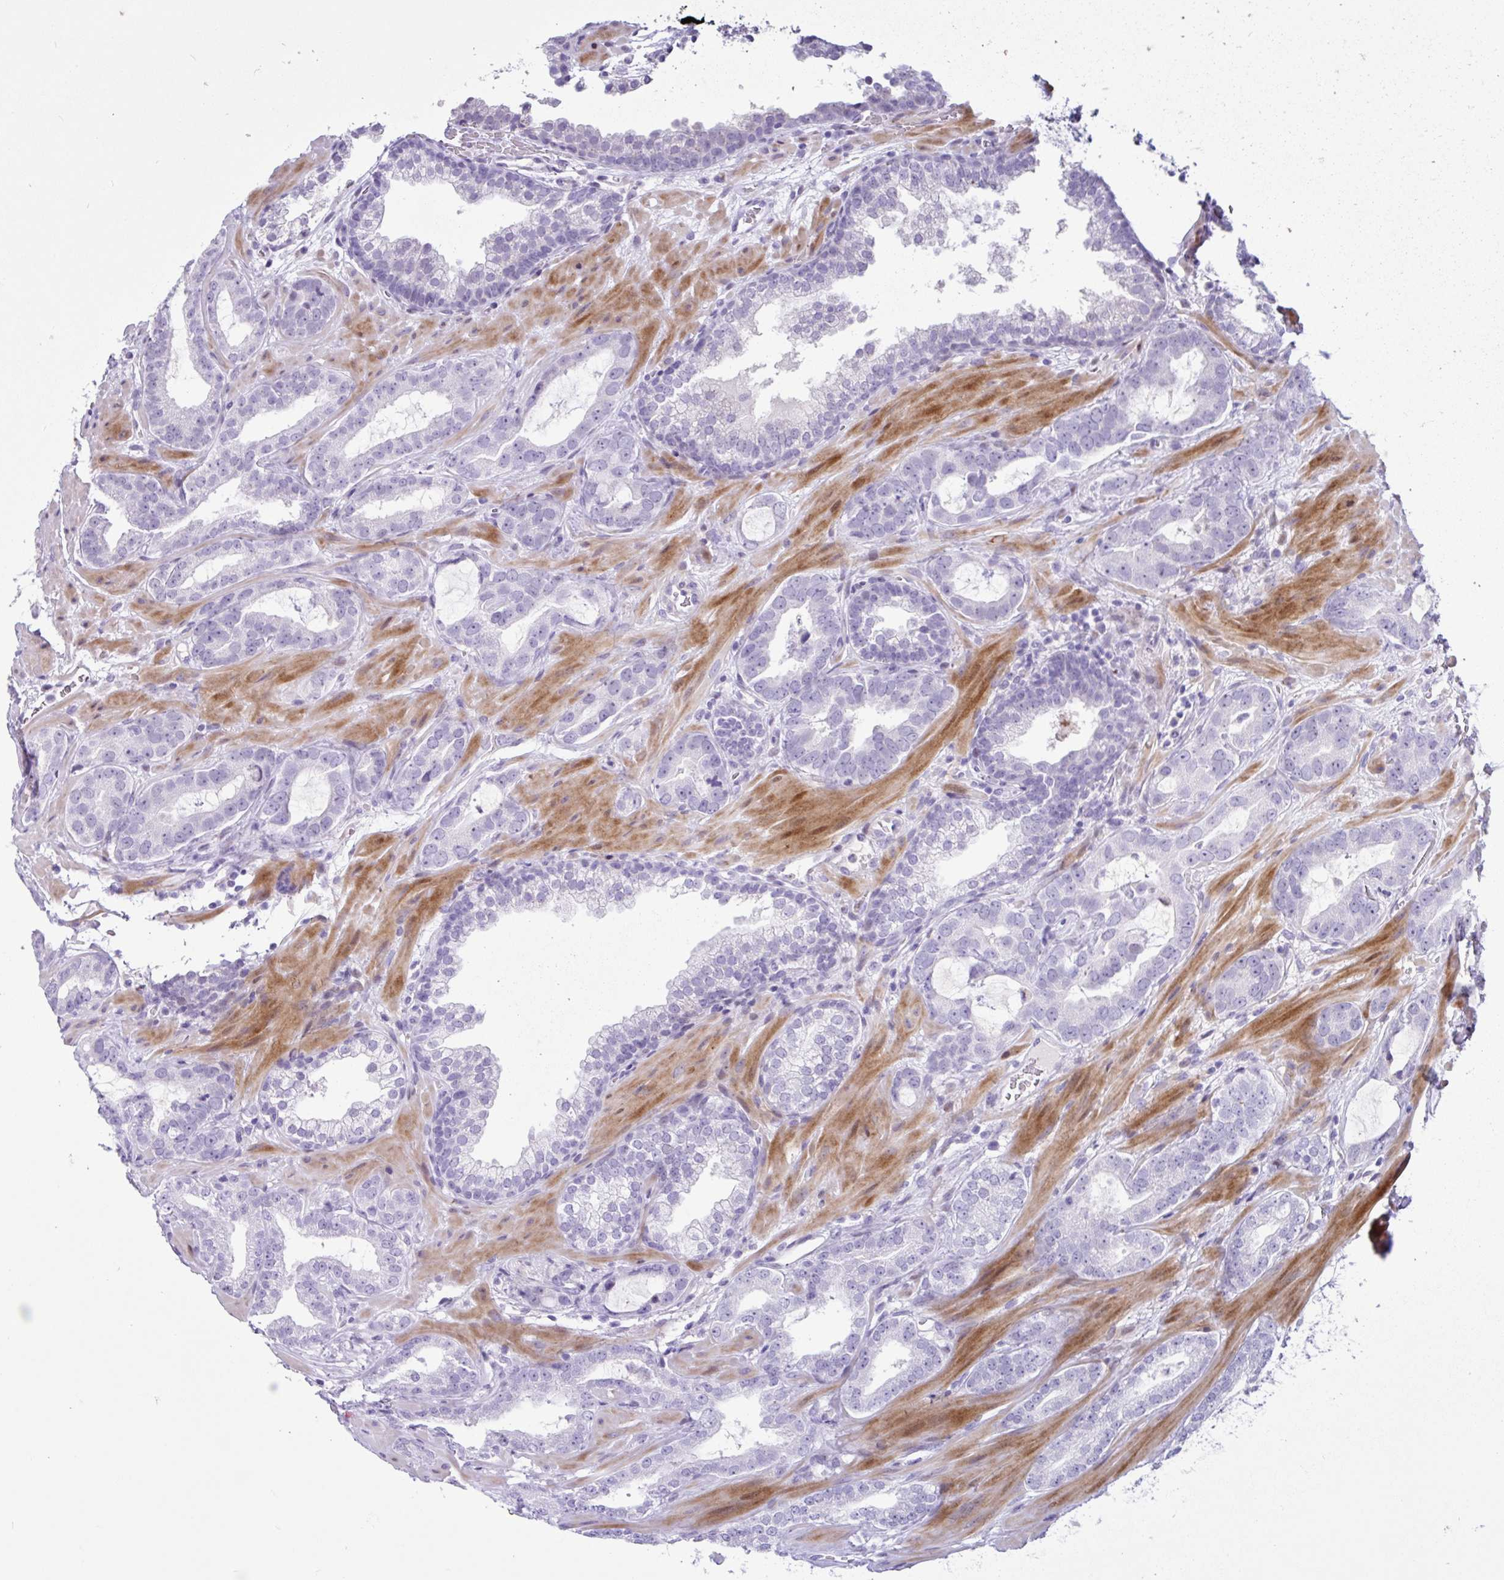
{"staining": {"intensity": "moderate", "quantity": "<25%", "location": "cytoplasmic/membranous"}, "tissue": "prostate cancer", "cell_type": "Tumor cells", "image_type": "cancer", "snomed": [{"axis": "morphology", "description": "Adenocarcinoma, Low grade"}, {"axis": "topography", "description": "Prostate"}], "caption": "High-power microscopy captured an immunohistochemistry (IHC) image of prostate cancer, revealing moderate cytoplasmic/membranous expression in about <25% of tumor cells.", "gene": "NHLH2", "patient": {"sex": "male", "age": 62}}